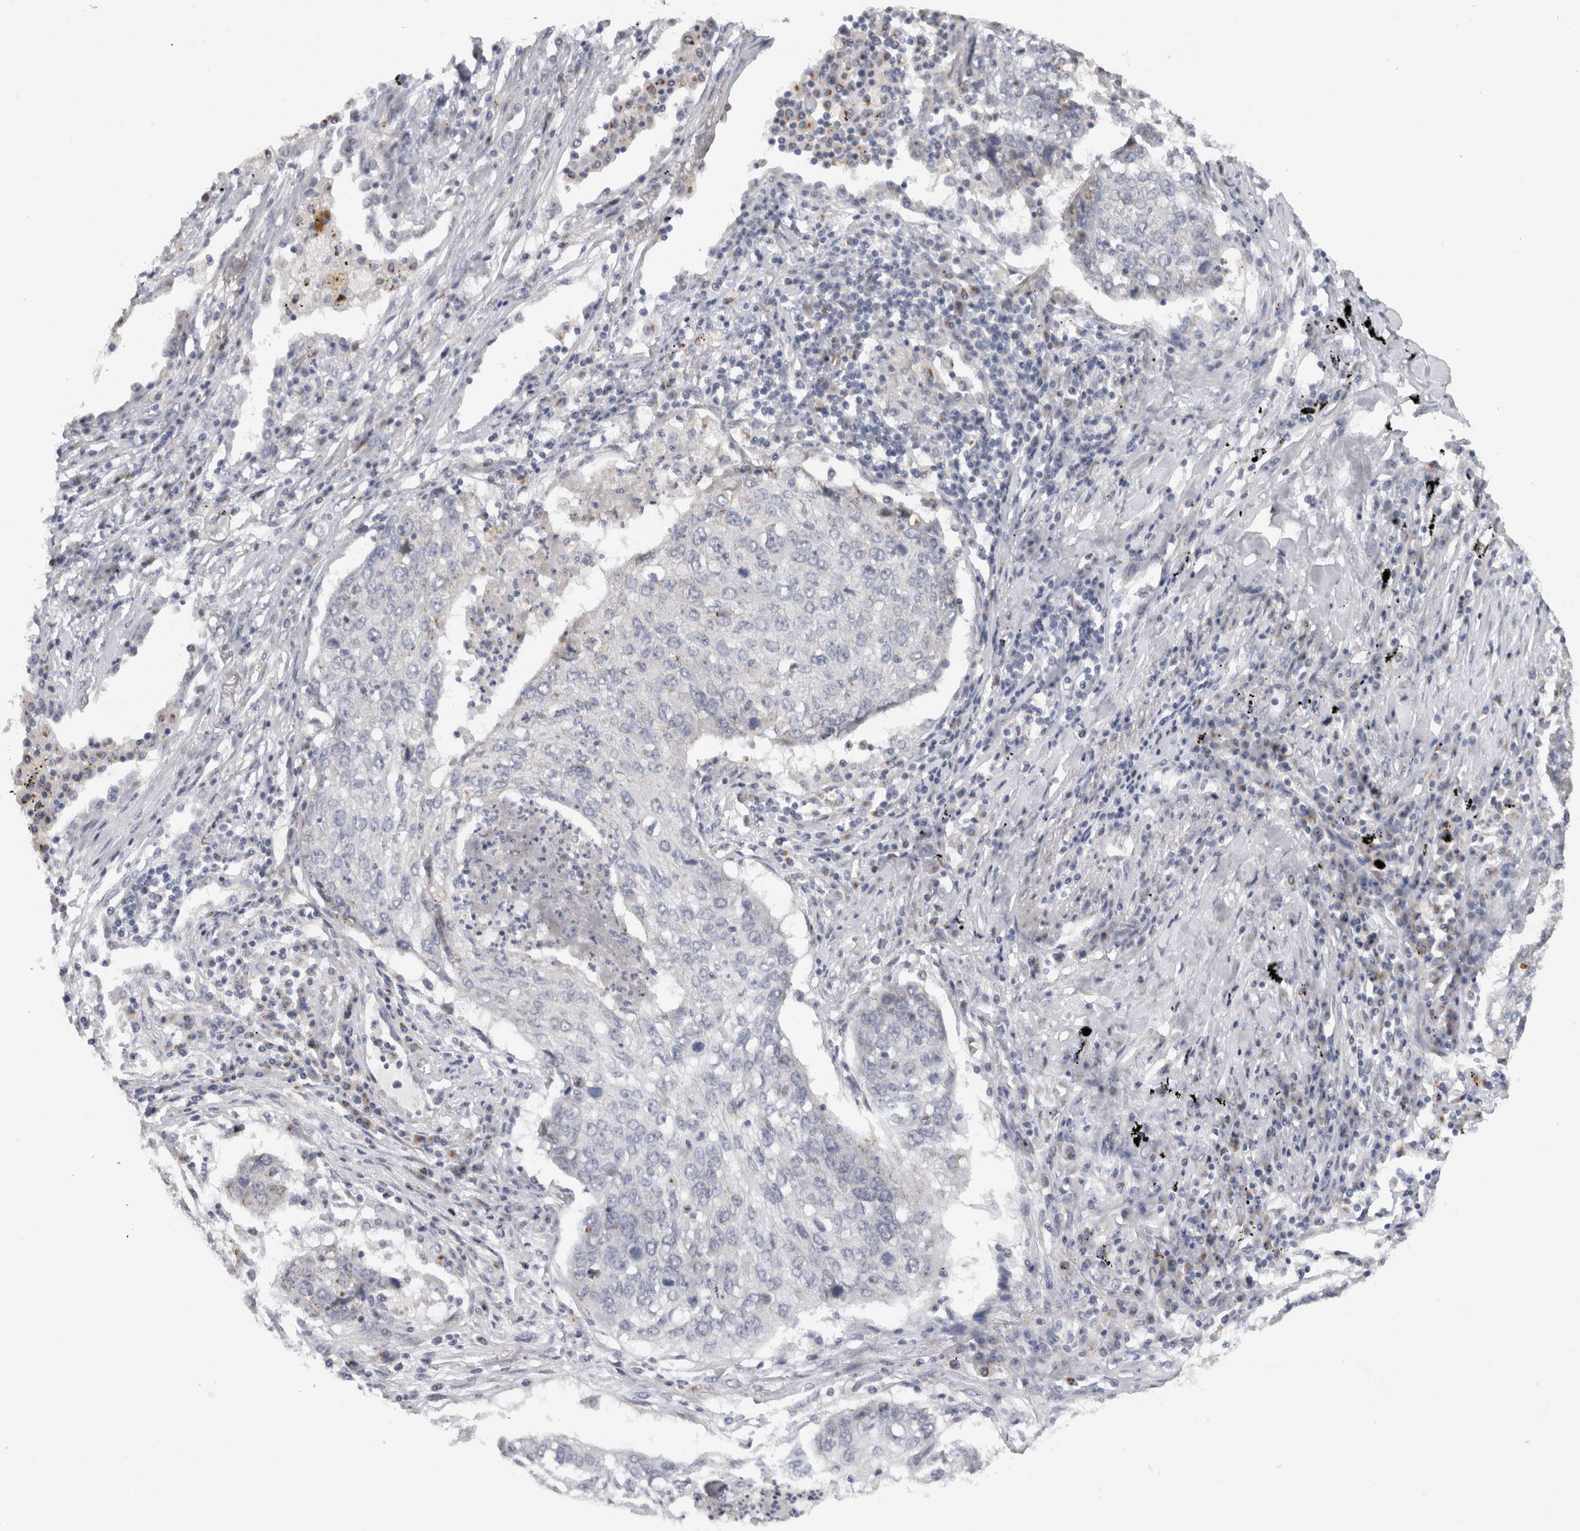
{"staining": {"intensity": "negative", "quantity": "none", "location": "none"}, "tissue": "lung cancer", "cell_type": "Tumor cells", "image_type": "cancer", "snomed": [{"axis": "morphology", "description": "Squamous cell carcinoma, NOS"}, {"axis": "topography", "description": "Lung"}], "caption": "An image of human squamous cell carcinoma (lung) is negative for staining in tumor cells.", "gene": "MGAT1", "patient": {"sex": "female", "age": 63}}